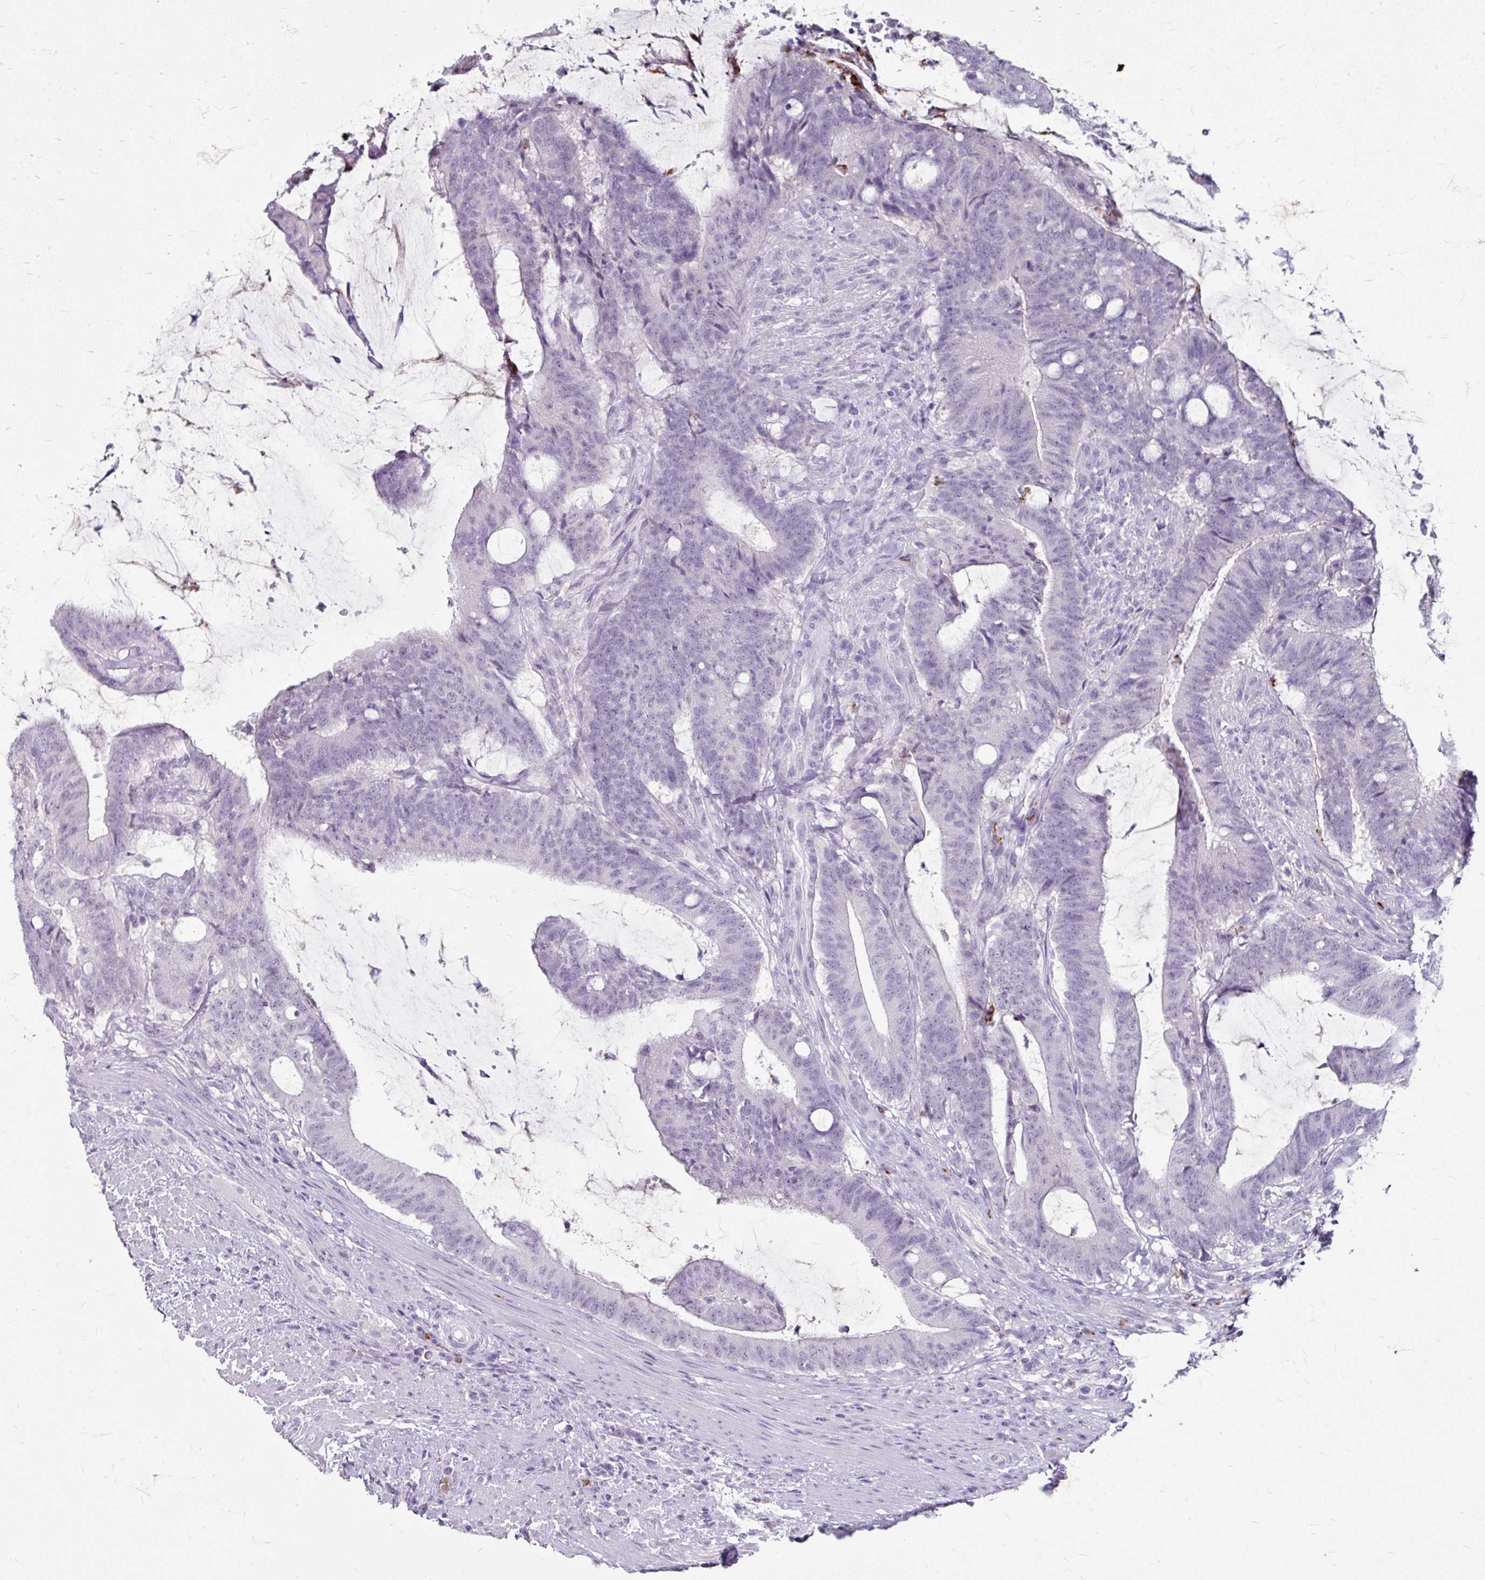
{"staining": {"intensity": "negative", "quantity": "none", "location": "none"}, "tissue": "colorectal cancer", "cell_type": "Tumor cells", "image_type": "cancer", "snomed": [{"axis": "morphology", "description": "Adenocarcinoma, NOS"}, {"axis": "topography", "description": "Colon"}], "caption": "Immunohistochemistry (IHC) of colorectal cancer (adenocarcinoma) exhibits no positivity in tumor cells. Nuclei are stained in blue.", "gene": "ANKRD1", "patient": {"sex": "female", "age": 43}}